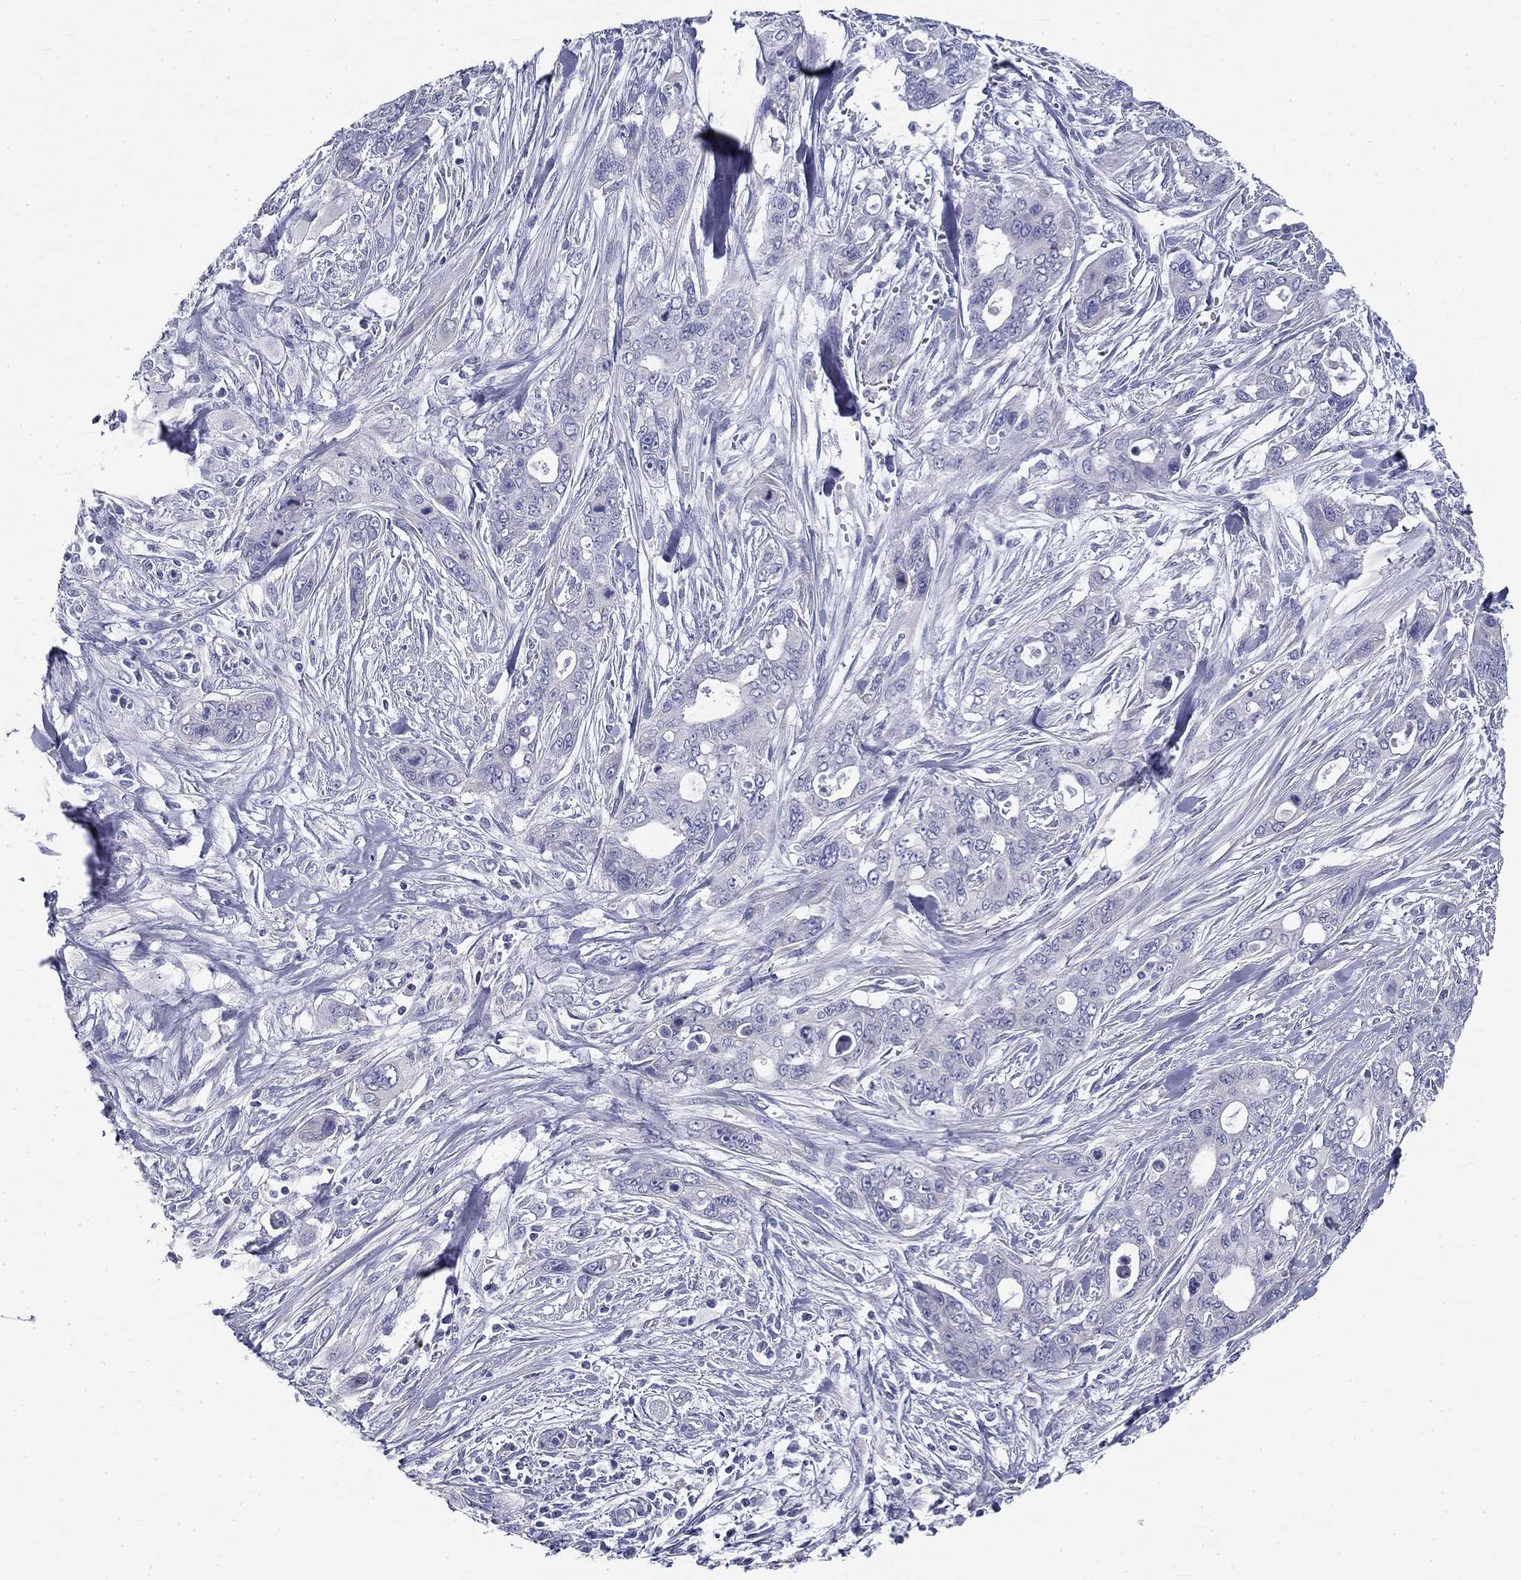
{"staining": {"intensity": "negative", "quantity": "none", "location": "none"}, "tissue": "pancreatic cancer", "cell_type": "Tumor cells", "image_type": "cancer", "snomed": [{"axis": "morphology", "description": "Adenocarcinoma, NOS"}, {"axis": "topography", "description": "Pancreas"}], "caption": "Human pancreatic cancer (adenocarcinoma) stained for a protein using IHC demonstrates no expression in tumor cells.", "gene": "GALNTL5", "patient": {"sex": "male", "age": 47}}